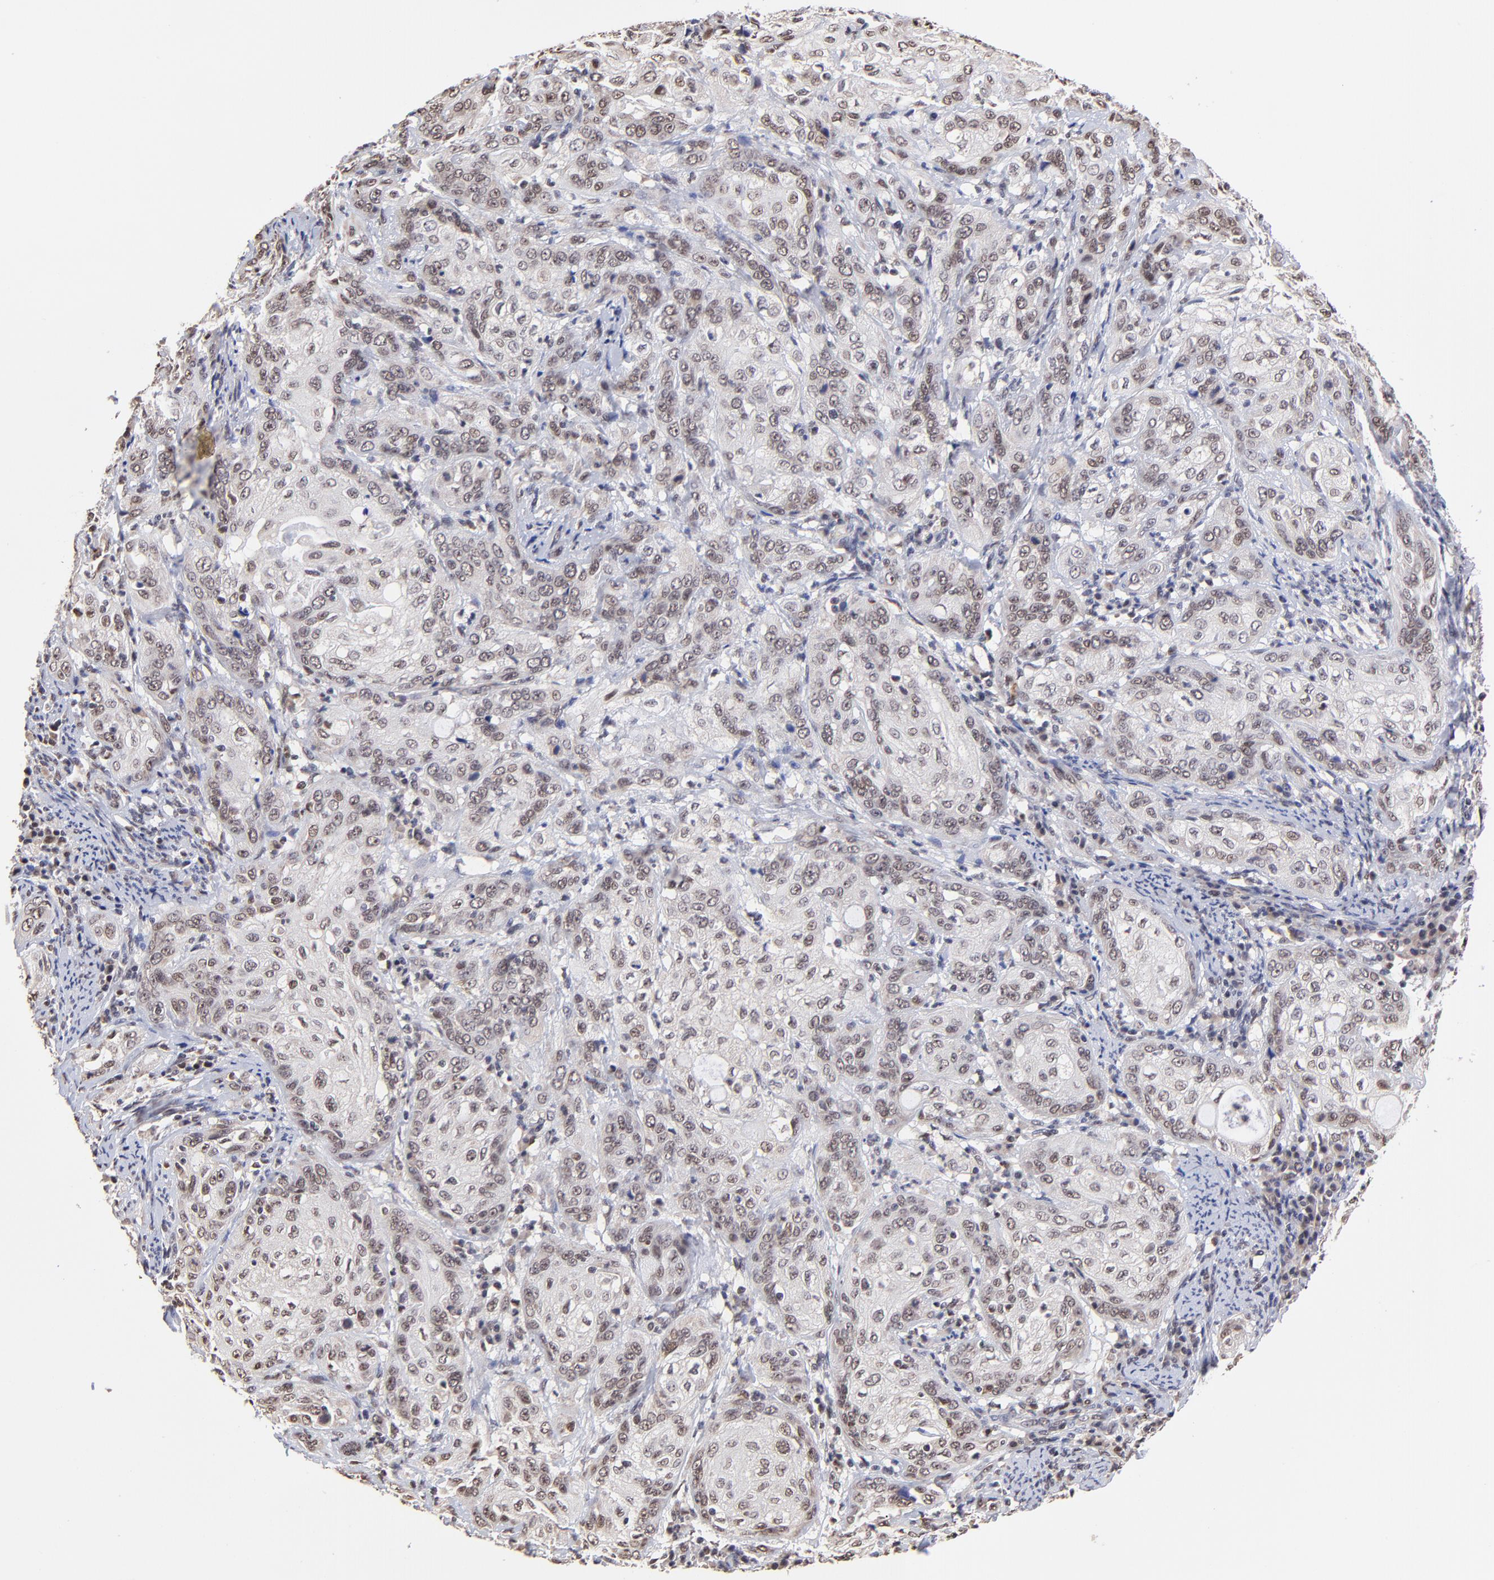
{"staining": {"intensity": "weak", "quantity": ">75%", "location": "cytoplasmic/membranous,nuclear"}, "tissue": "cervical cancer", "cell_type": "Tumor cells", "image_type": "cancer", "snomed": [{"axis": "morphology", "description": "Squamous cell carcinoma, NOS"}, {"axis": "topography", "description": "Cervix"}], "caption": "Squamous cell carcinoma (cervical) stained with a brown dye demonstrates weak cytoplasmic/membranous and nuclear positive positivity in approximately >75% of tumor cells.", "gene": "ZNF670", "patient": {"sex": "female", "age": 41}}